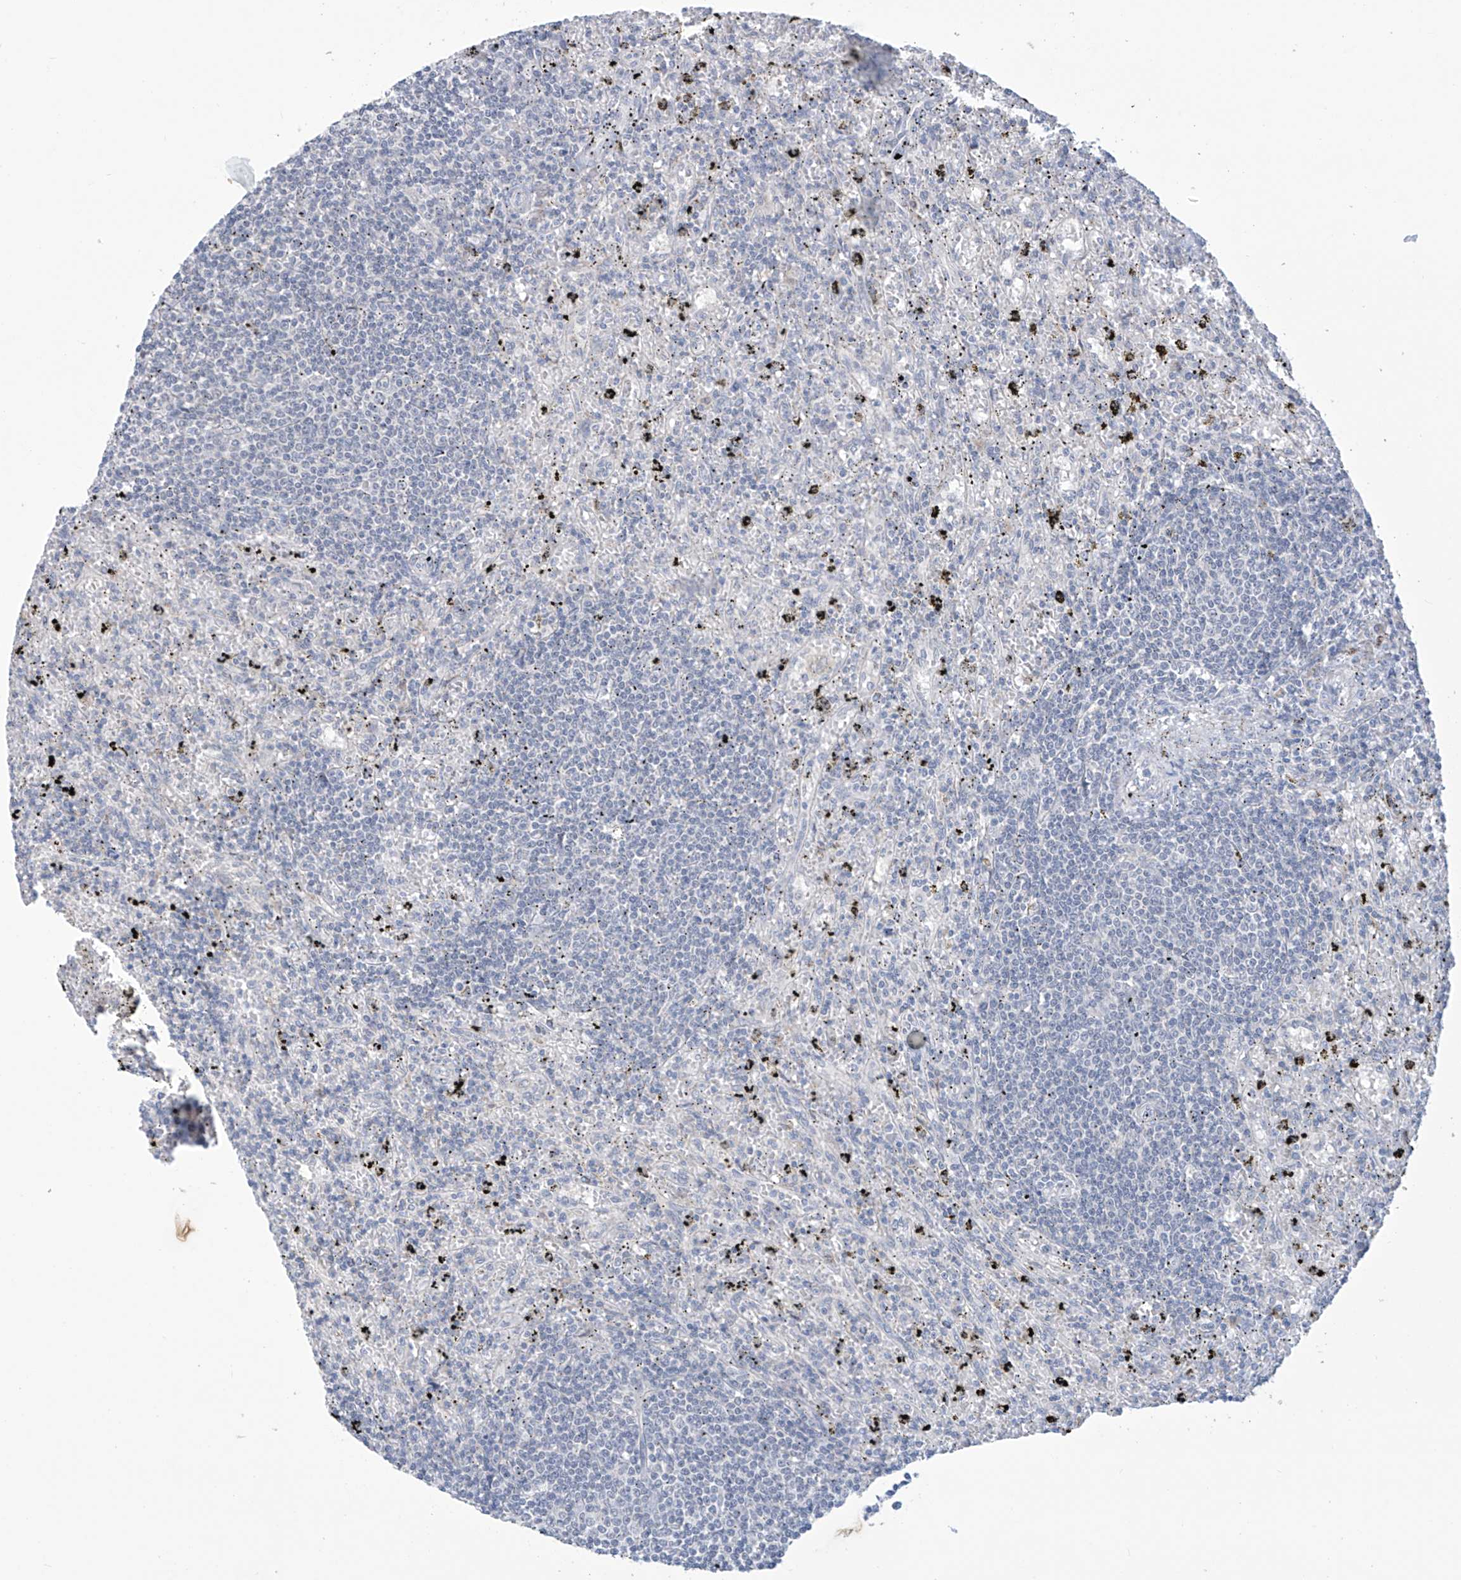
{"staining": {"intensity": "negative", "quantity": "none", "location": "none"}, "tissue": "lymphoma", "cell_type": "Tumor cells", "image_type": "cancer", "snomed": [{"axis": "morphology", "description": "Malignant lymphoma, non-Hodgkin's type, Low grade"}, {"axis": "topography", "description": "Spleen"}], "caption": "Micrograph shows no protein expression in tumor cells of lymphoma tissue.", "gene": "IBA57", "patient": {"sex": "male", "age": 76}}